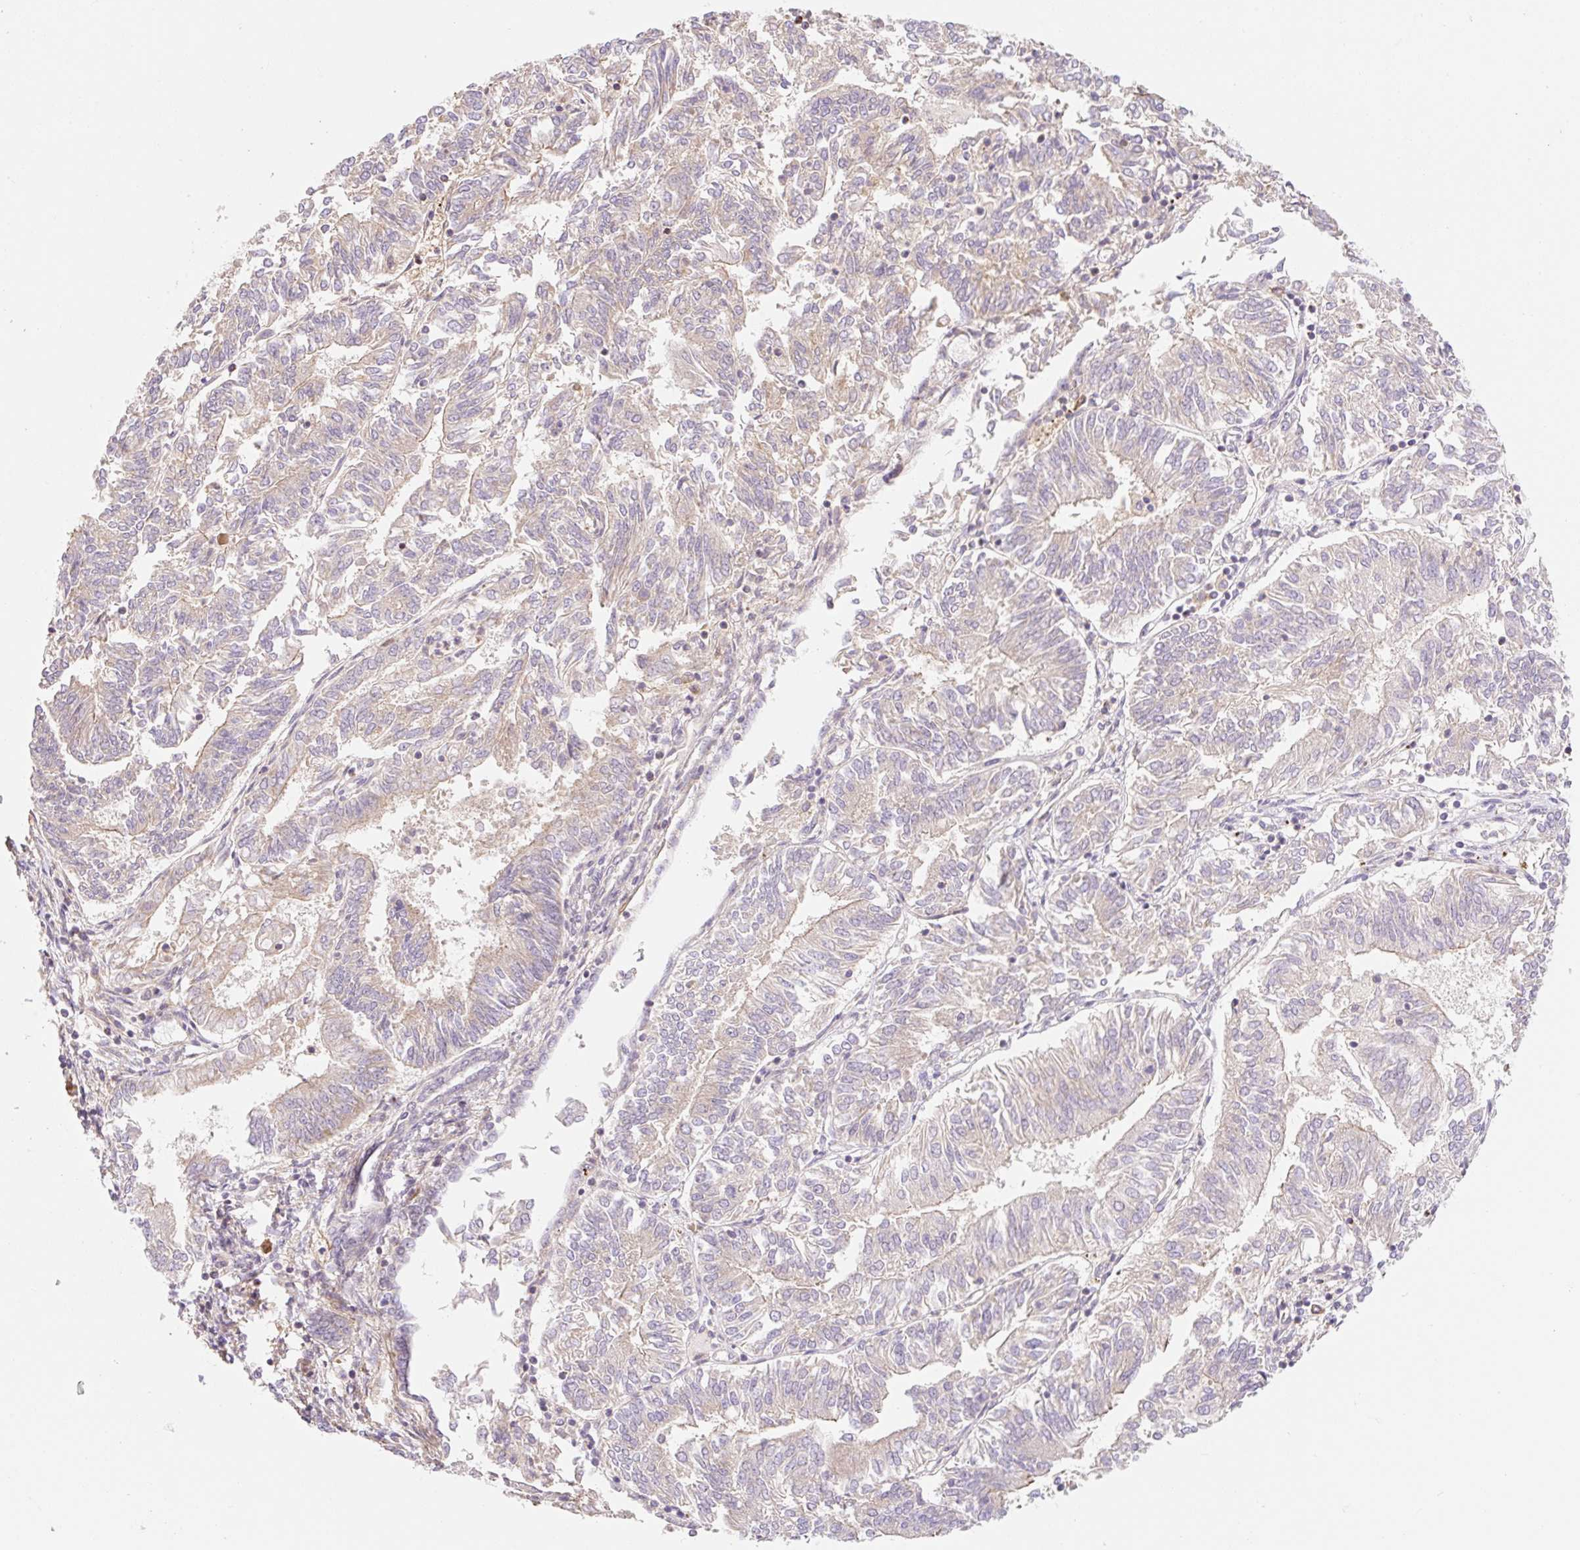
{"staining": {"intensity": "weak", "quantity": "25%-75%", "location": "cytoplasmic/membranous"}, "tissue": "endometrial cancer", "cell_type": "Tumor cells", "image_type": "cancer", "snomed": [{"axis": "morphology", "description": "Adenocarcinoma, NOS"}, {"axis": "topography", "description": "Endometrium"}], "caption": "Endometrial cancer was stained to show a protein in brown. There is low levels of weak cytoplasmic/membranous staining in approximately 25%-75% of tumor cells.", "gene": "EMC10", "patient": {"sex": "female", "age": 58}}